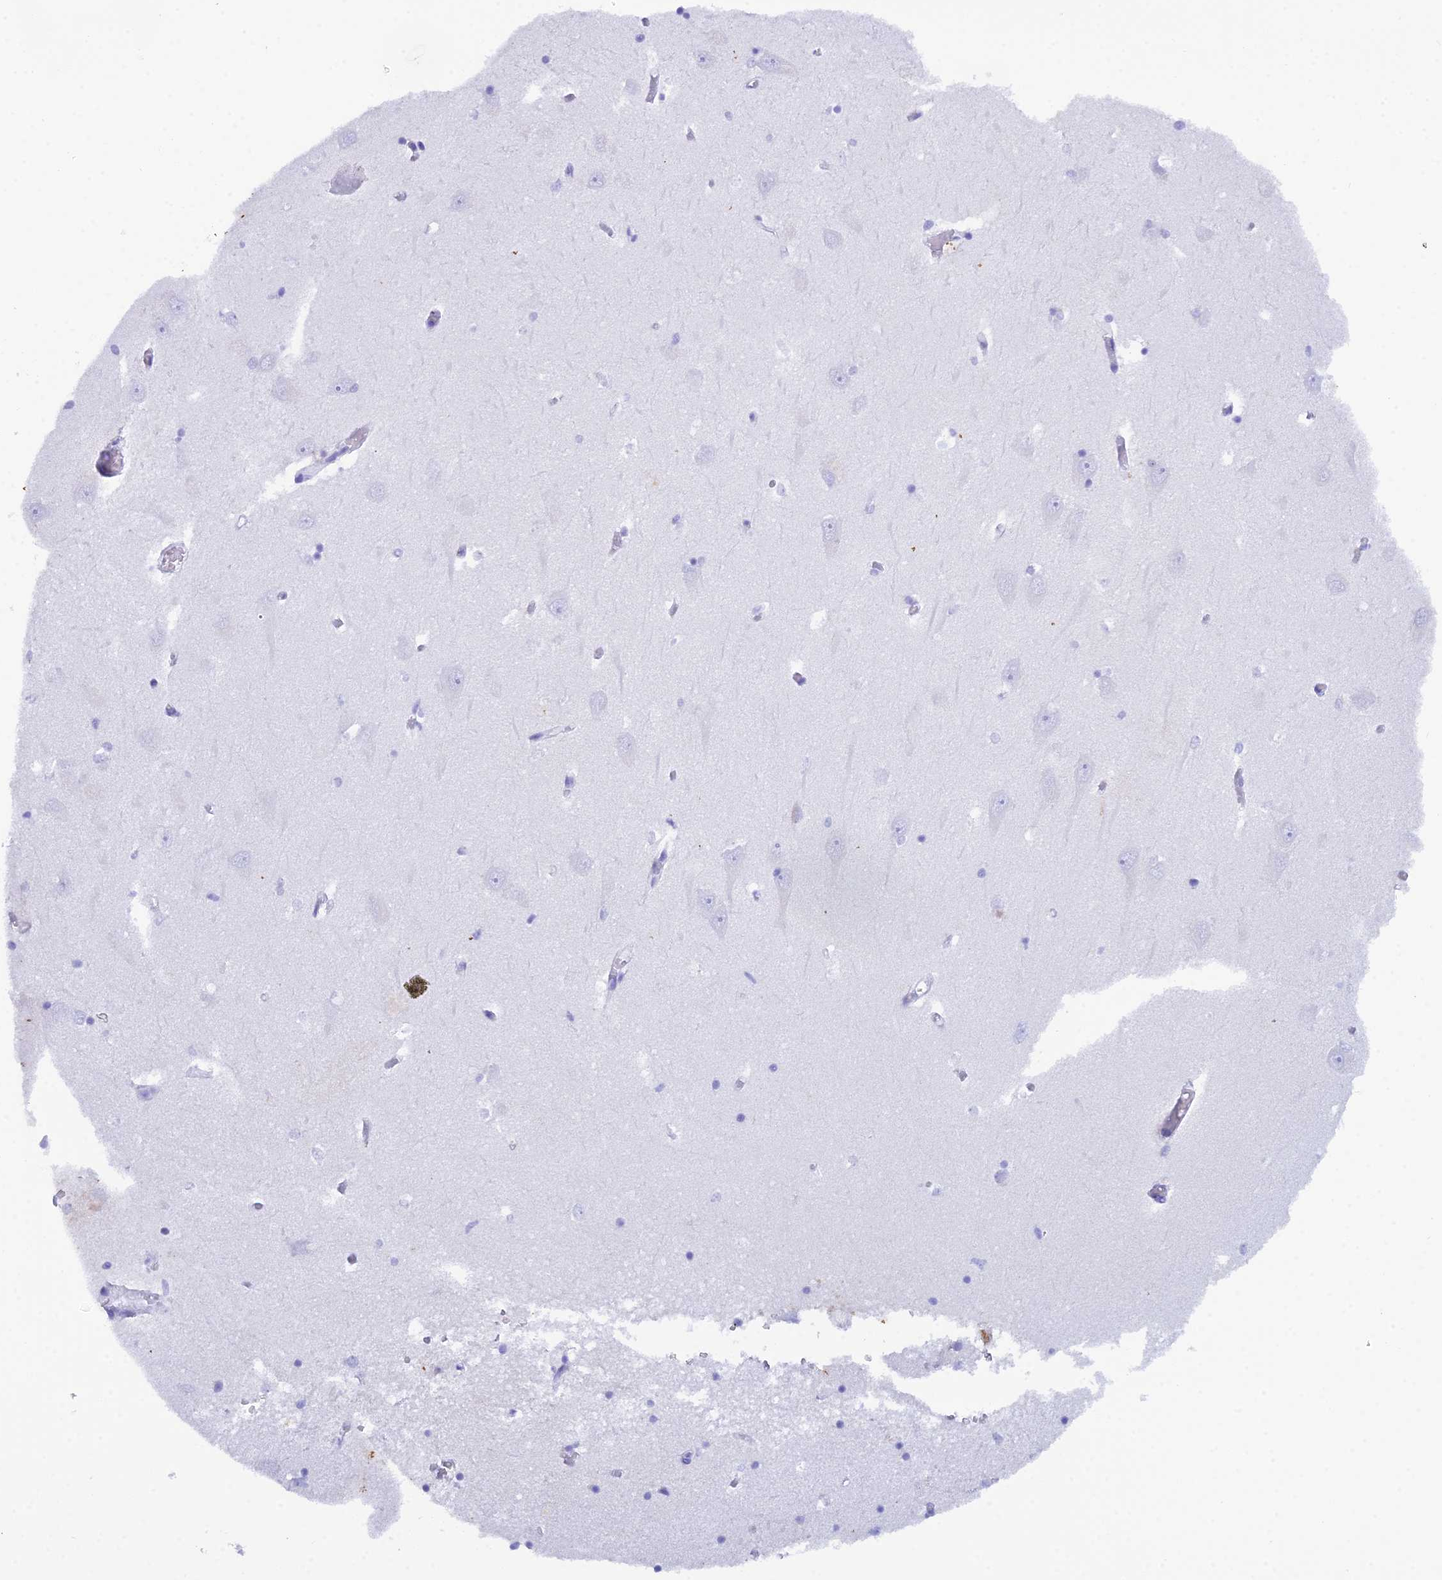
{"staining": {"intensity": "negative", "quantity": "none", "location": "none"}, "tissue": "hippocampus", "cell_type": "Glial cells", "image_type": "normal", "snomed": [{"axis": "morphology", "description": "Normal tissue, NOS"}, {"axis": "topography", "description": "Hippocampus"}], "caption": "Hippocampus stained for a protein using IHC displays no expression glial cells.", "gene": "REG1A", "patient": {"sex": "male", "age": 70}}